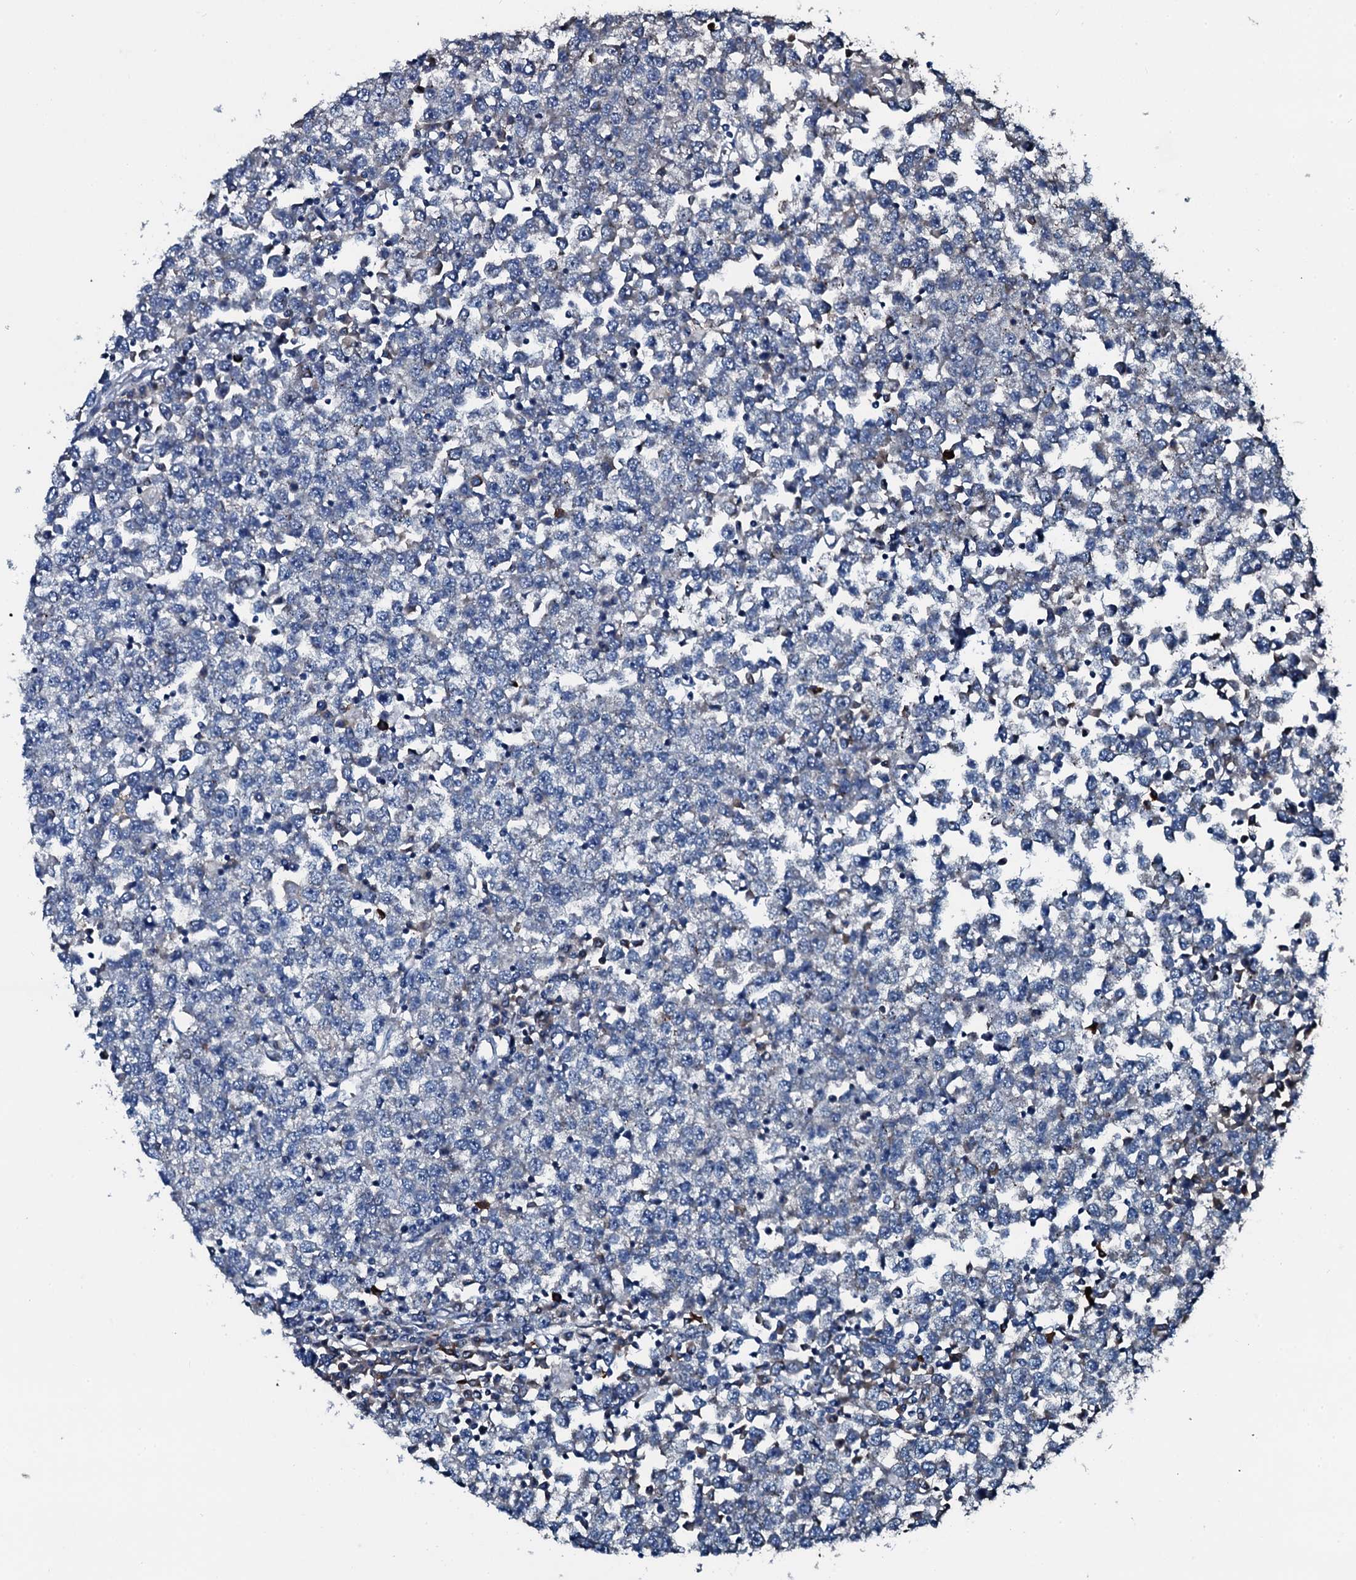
{"staining": {"intensity": "negative", "quantity": "none", "location": "none"}, "tissue": "testis cancer", "cell_type": "Tumor cells", "image_type": "cancer", "snomed": [{"axis": "morphology", "description": "Seminoma, NOS"}, {"axis": "topography", "description": "Testis"}], "caption": "An immunohistochemistry photomicrograph of testis cancer (seminoma) is shown. There is no staining in tumor cells of testis cancer (seminoma).", "gene": "AARS1", "patient": {"sex": "male", "age": 65}}